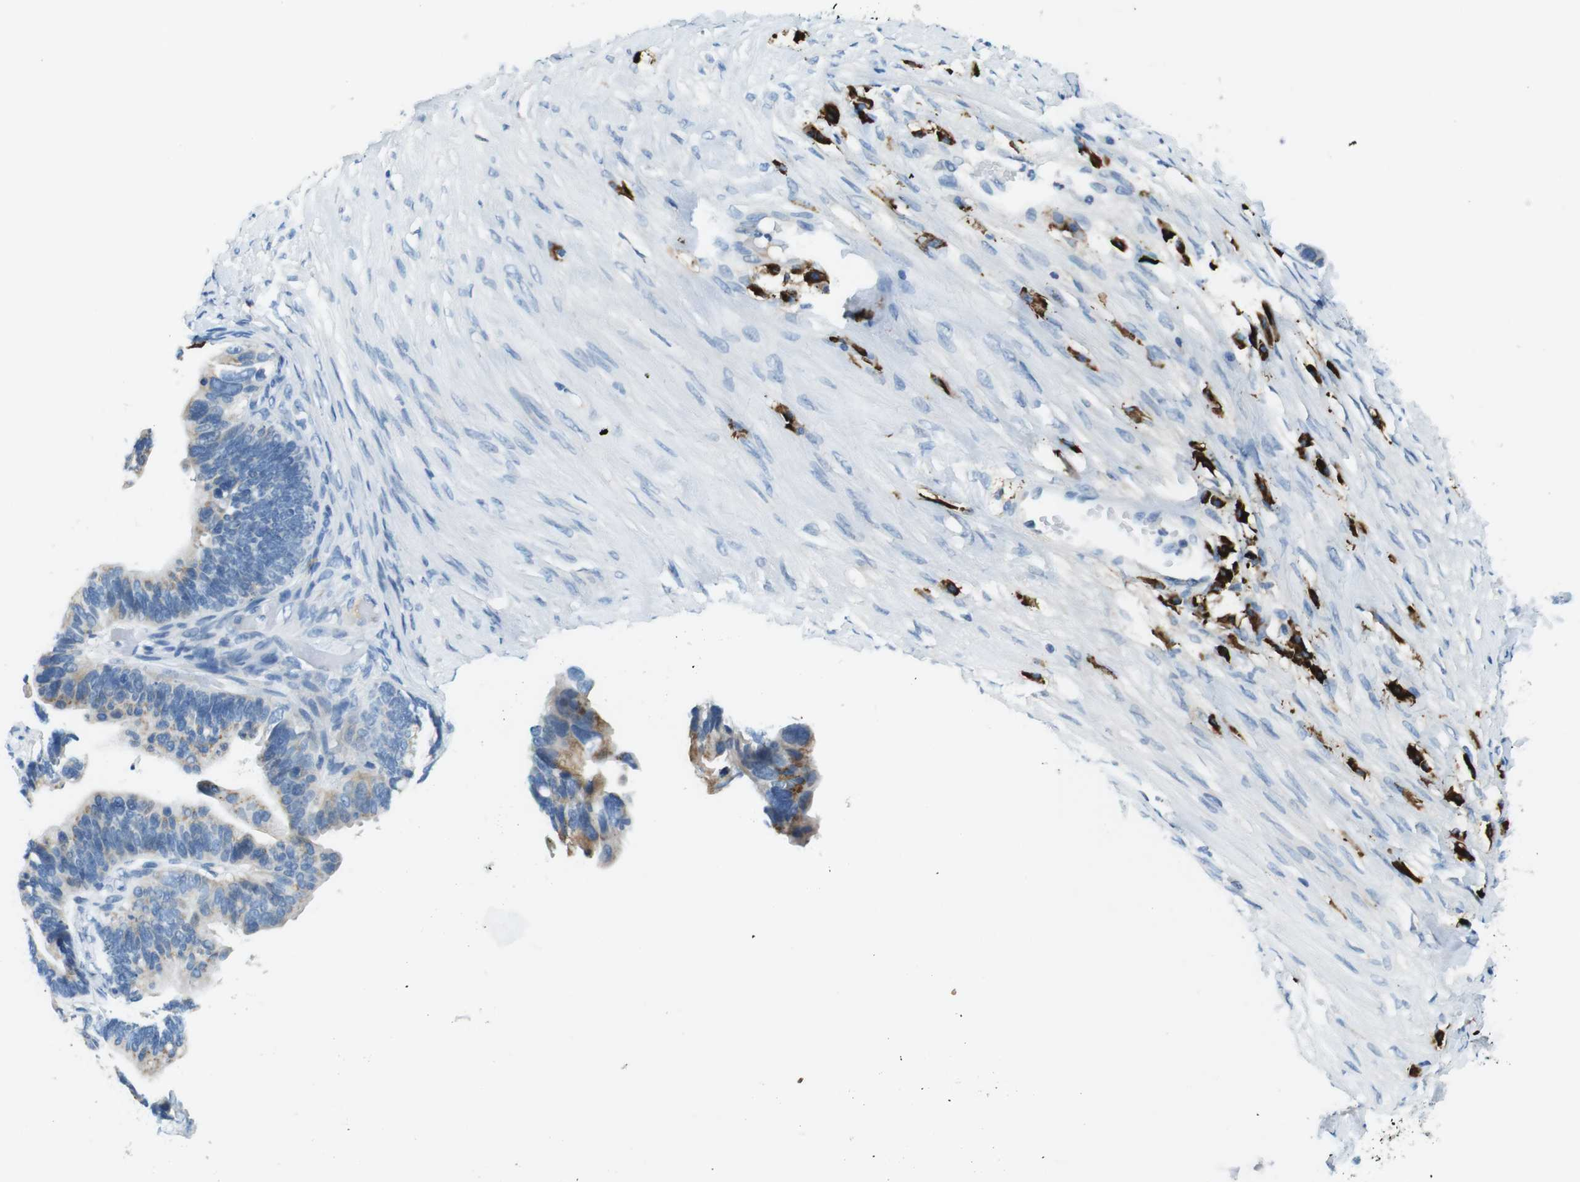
{"staining": {"intensity": "moderate", "quantity": ">75%", "location": "cytoplasmic/membranous"}, "tissue": "ovarian cancer", "cell_type": "Tumor cells", "image_type": "cancer", "snomed": [{"axis": "morphology", "description": "Cystadenocarcinoma, serous, NOS"}, {"axis": "topography", "description": "Ovary"}], "caption": "Protein expression analysis of human ovarian cancer (serous cystadenocarcinoma) reveals moderate cytoplasmic/membranous staining in about >75% of tumor cells. The staining was performed using DAB to visualize the protein expression in brown, while the nuclei were stained in blue with hematoxylin (Magnification: 20x).", "gene": "SLC35A3", "patient": {"sex": "female", "age": 56}}